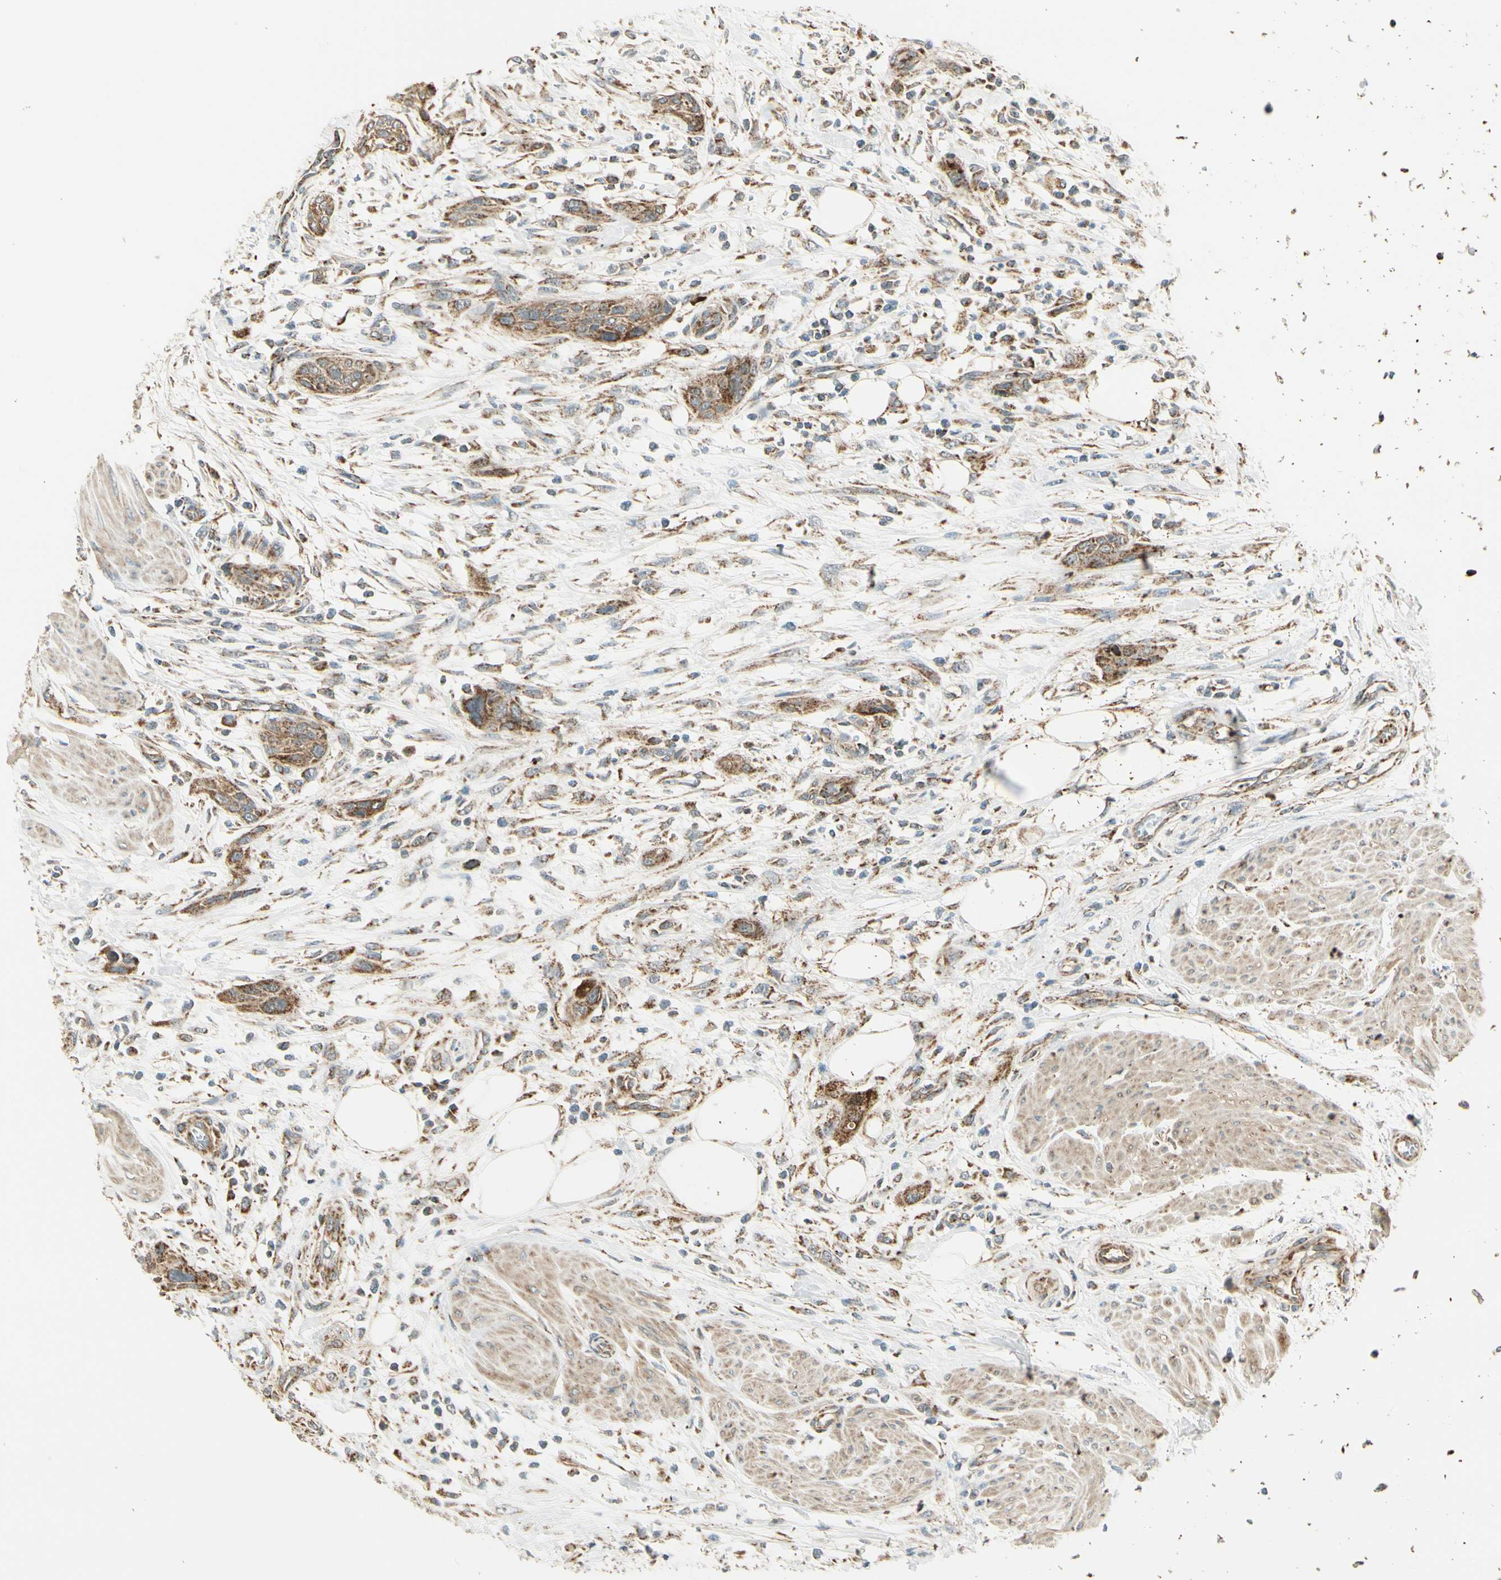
{"staining": {"intensity": "strong", "quantity": ">75%", "location": "cytoplasmic/membranous"}, "tissue": "urothelial cancer", "cell_type": "Tumor cells", "image_type": "cancer", "snomed": [{"axis": "morphology", "description": "Urothelial carcinoma, High grade"}, {"axis": "topography", "description": "Urinary bladder"}], "caption": "Urothelial cancer stained with DAB immunohistochemistry shows high levels of strong cytoplasmic/membranous positivity in approximately >75% of tumor cells.", "gene": "EPHB3", "patient": {"sex": "male", "age": 35}}